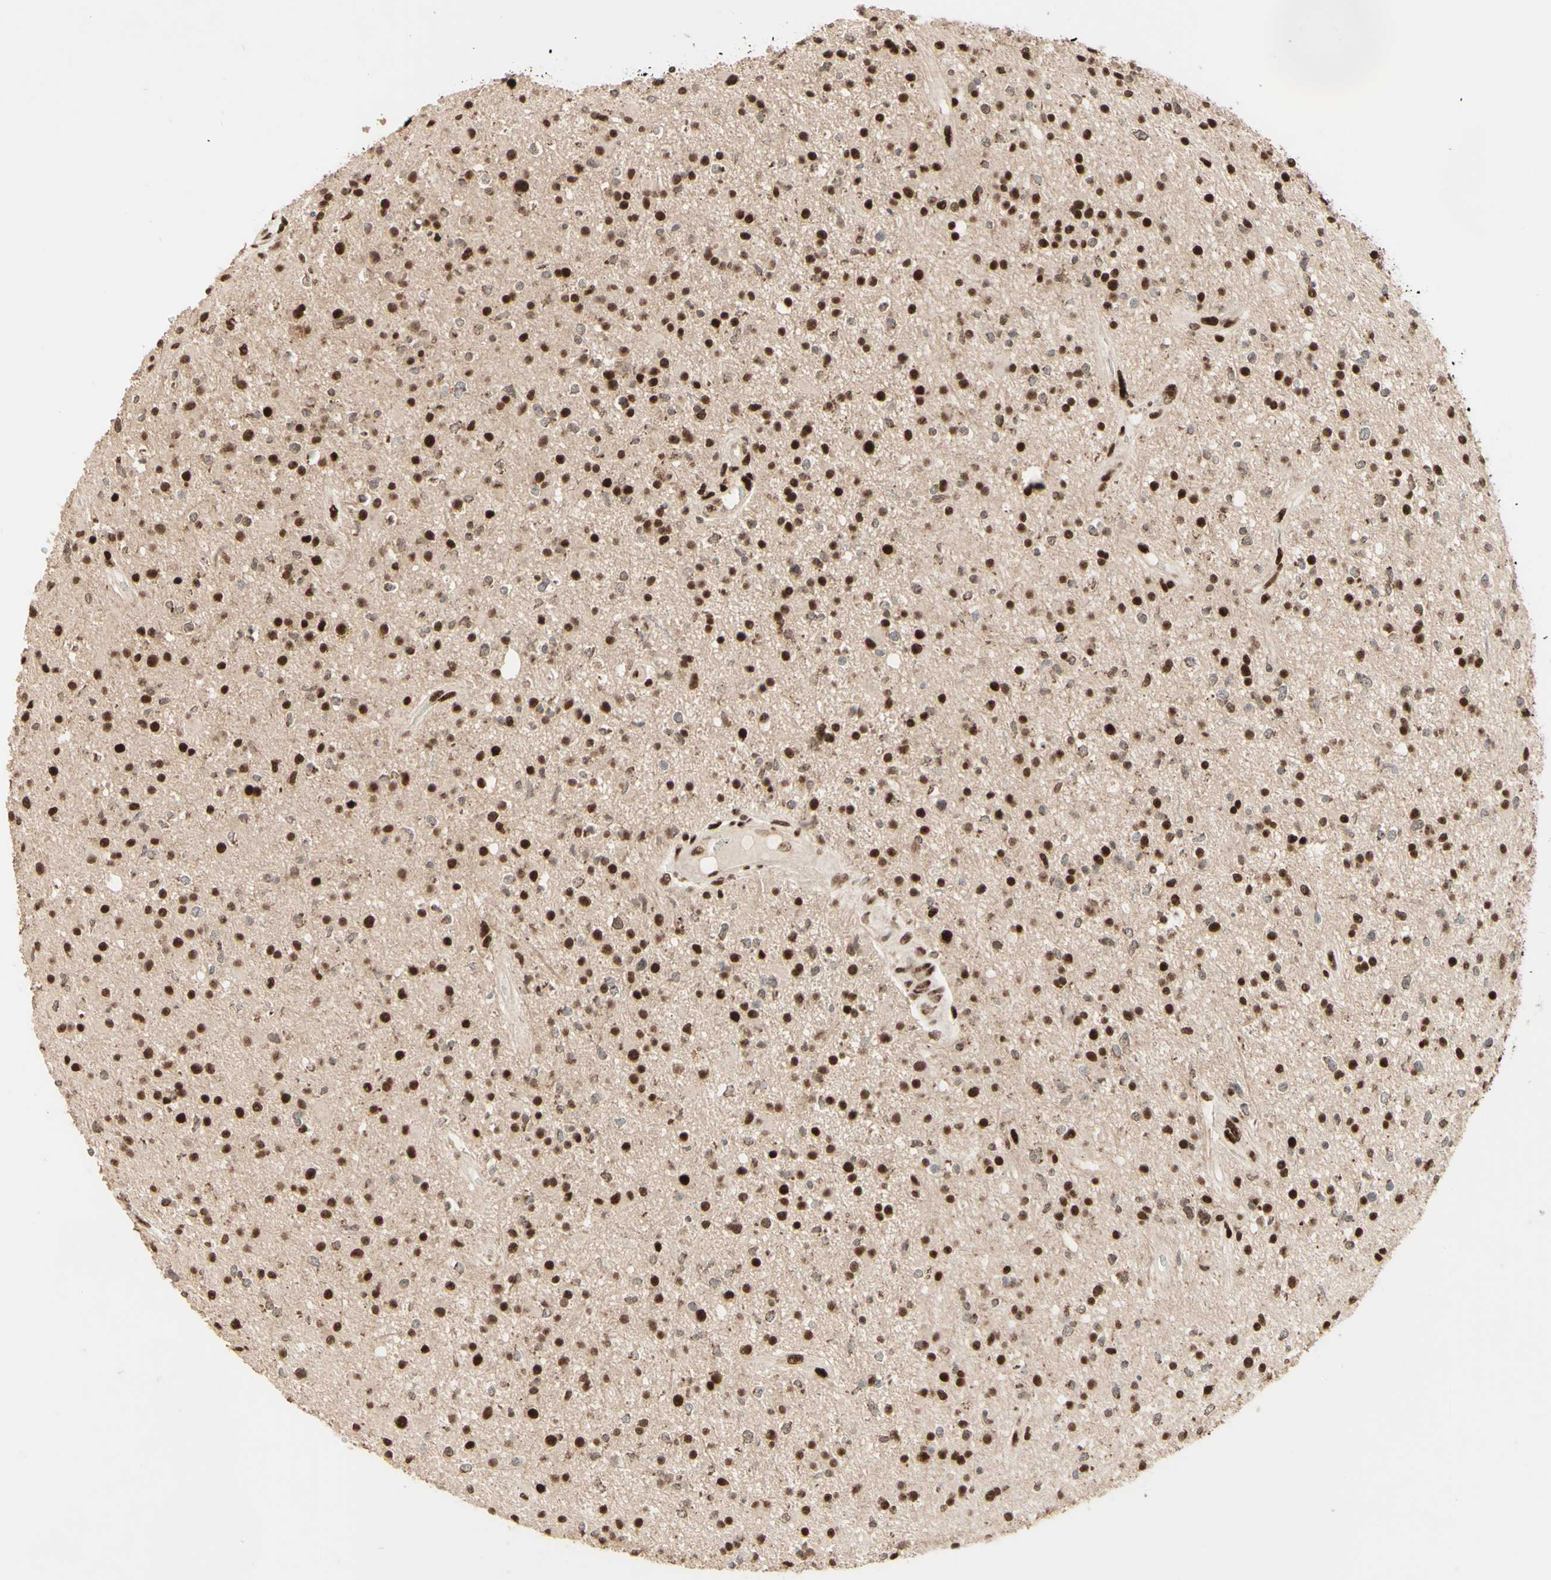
{"staining": {"intensity": "strong", "quantity": "25%-75%", "location": "nuclear"}, "tissue": "glioma", "cell_type": "Tumor cells", "image_type": "cancer", "snomed": [{"axis": "morphology", "description": "Glioma, malignant, High grade"}, {"axis": "topography", "description": "Brain"}], "caption": "Immunohistochemical staining of human glioma reveals high levels of strong nuclear staining in about 25%-75% of tumor cells.", "gene": "NR3C1", "patient": {"sex": "male", "age": 33}}